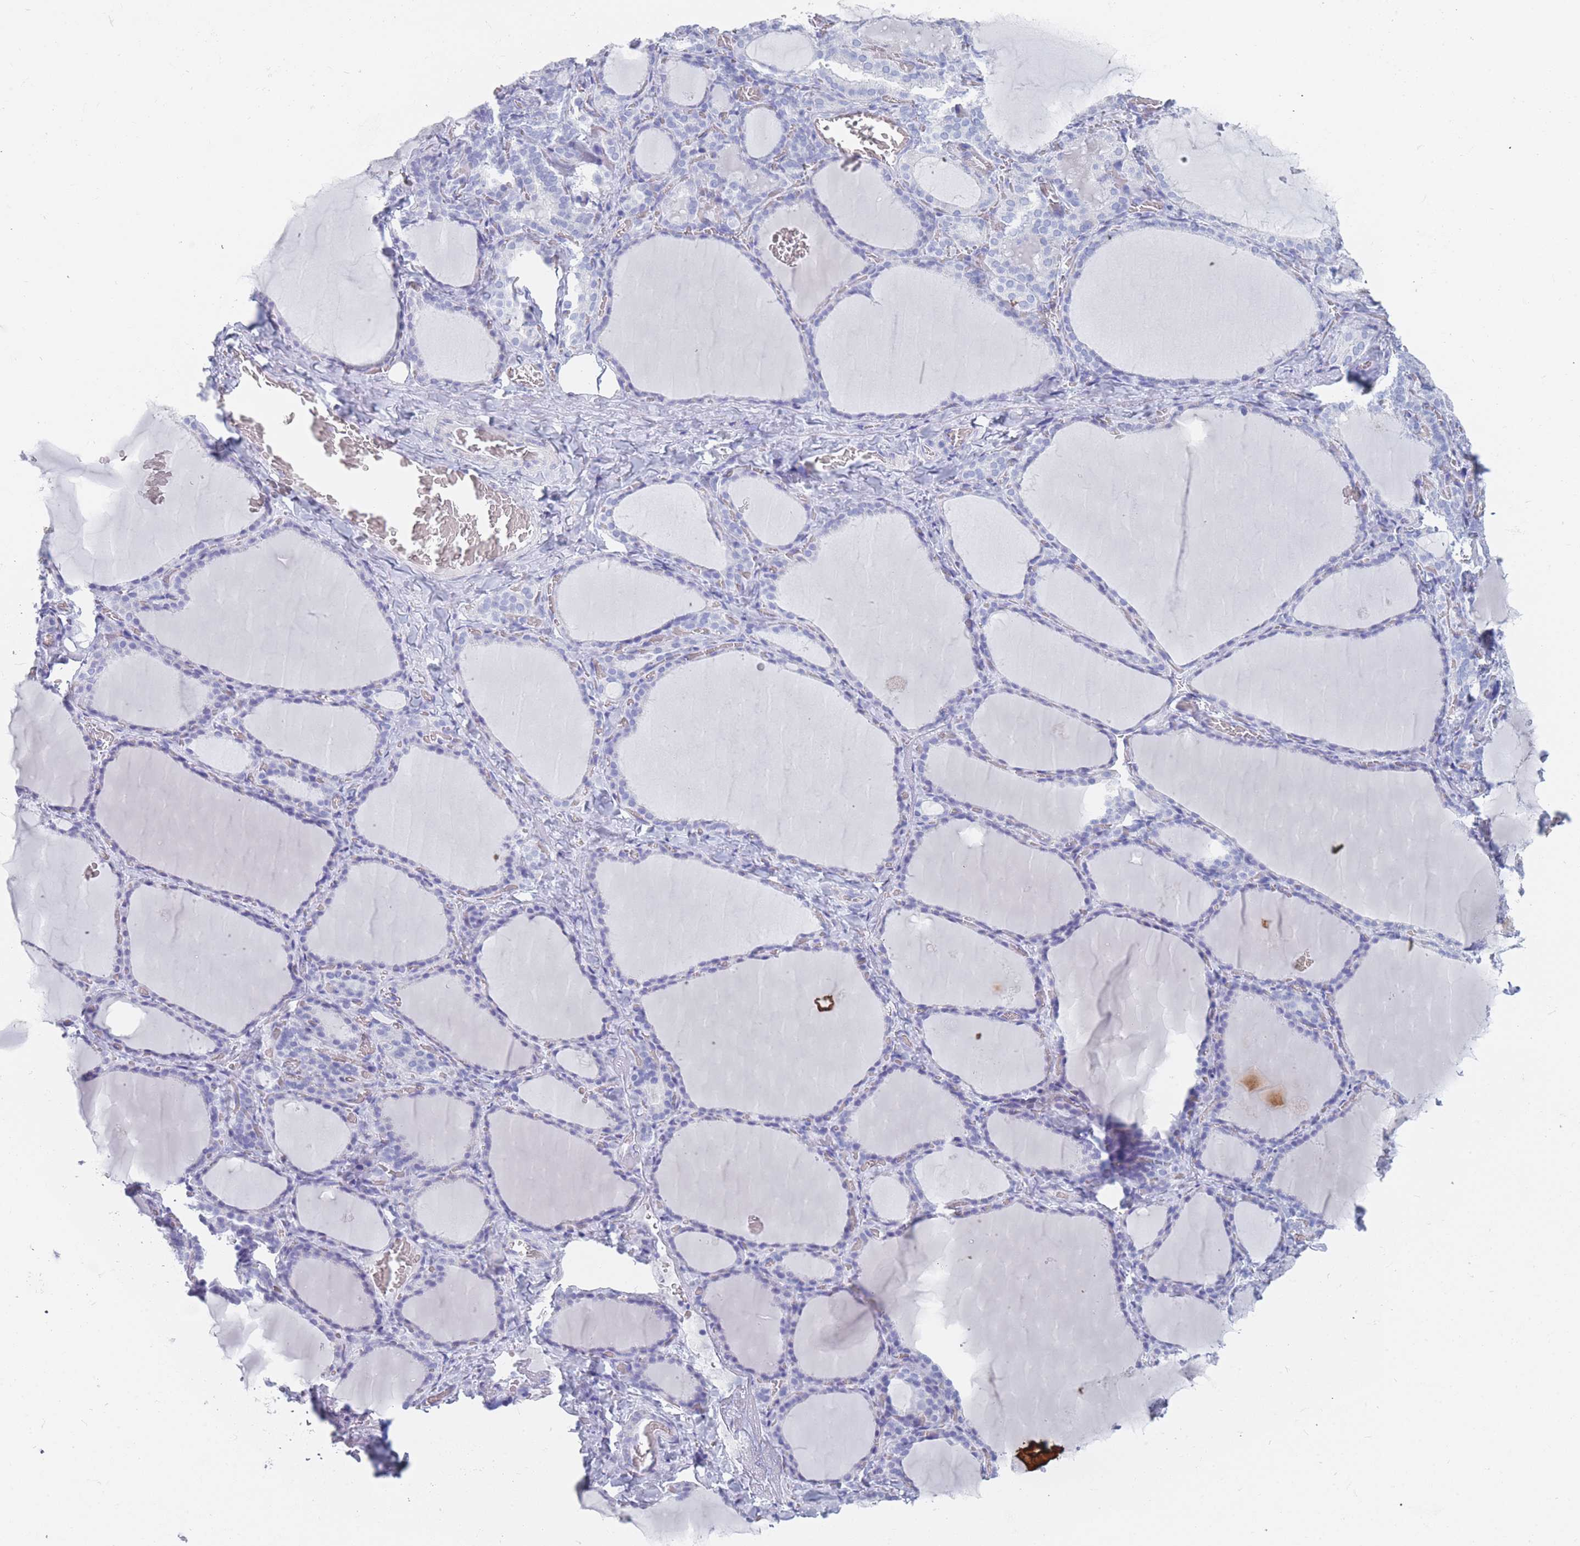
{"staining": {"intensity": "negative", "quantity": "none", "location": "none"}, "tissue": "thyroid gland", "cell_type": "Glandular cells", "image_type": "normal", "snomed": [{"axis": "morphology", "description": "Normal tissue, NOS"}, {"axis": "topography", "description": "Thyroid gland"}], "caption": "The immunohistochemistry (IHC) photomicrograph has no significant expression in glandular cells of thyroid gland. (DAB immunohistochemistry (IHC), high magnification).", "gene": "OR5D16", "patient": {"sex": "female", "age": 39}}